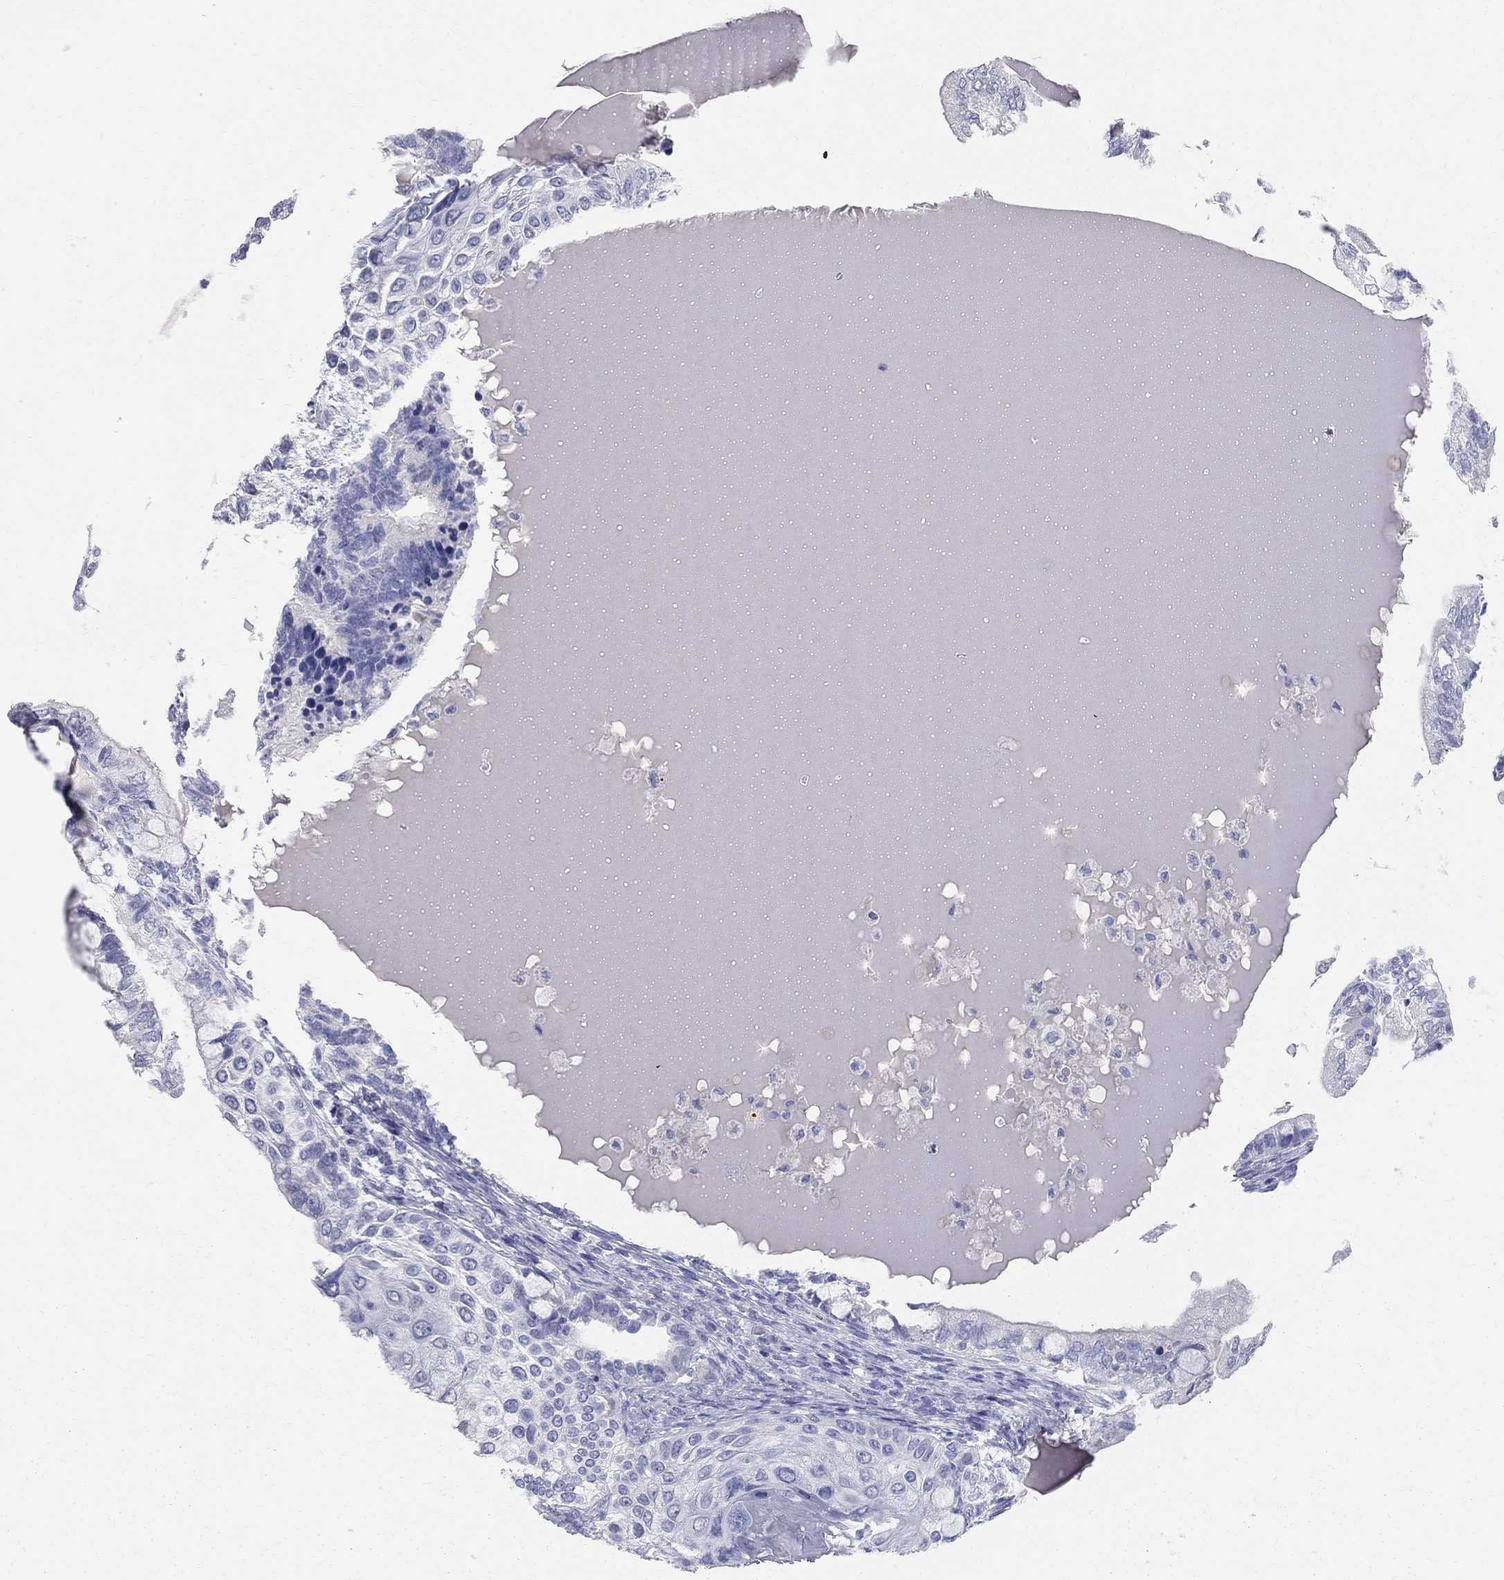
{"staining": {"intensity": "negative", "quantity": "none", "location": "none"}, "tissue": "testis cancer", "cell_type": "Tumor cells", "image_type": "cancer", "snomed": [{"axis": "morphology", "description": "Seminoma, NOS"}, {"axis": "morphology", "description": "Carcinoma, Embryonal, NOS"}, {"axis": "topography", "description": "Testis"}], "caption": "Immunohistochemical staining of testis cancer (seminoma) exhibits no significant expression in tumor cells.", "gene": "AOX1", "patient": {"sex": "male", "age": 41}}